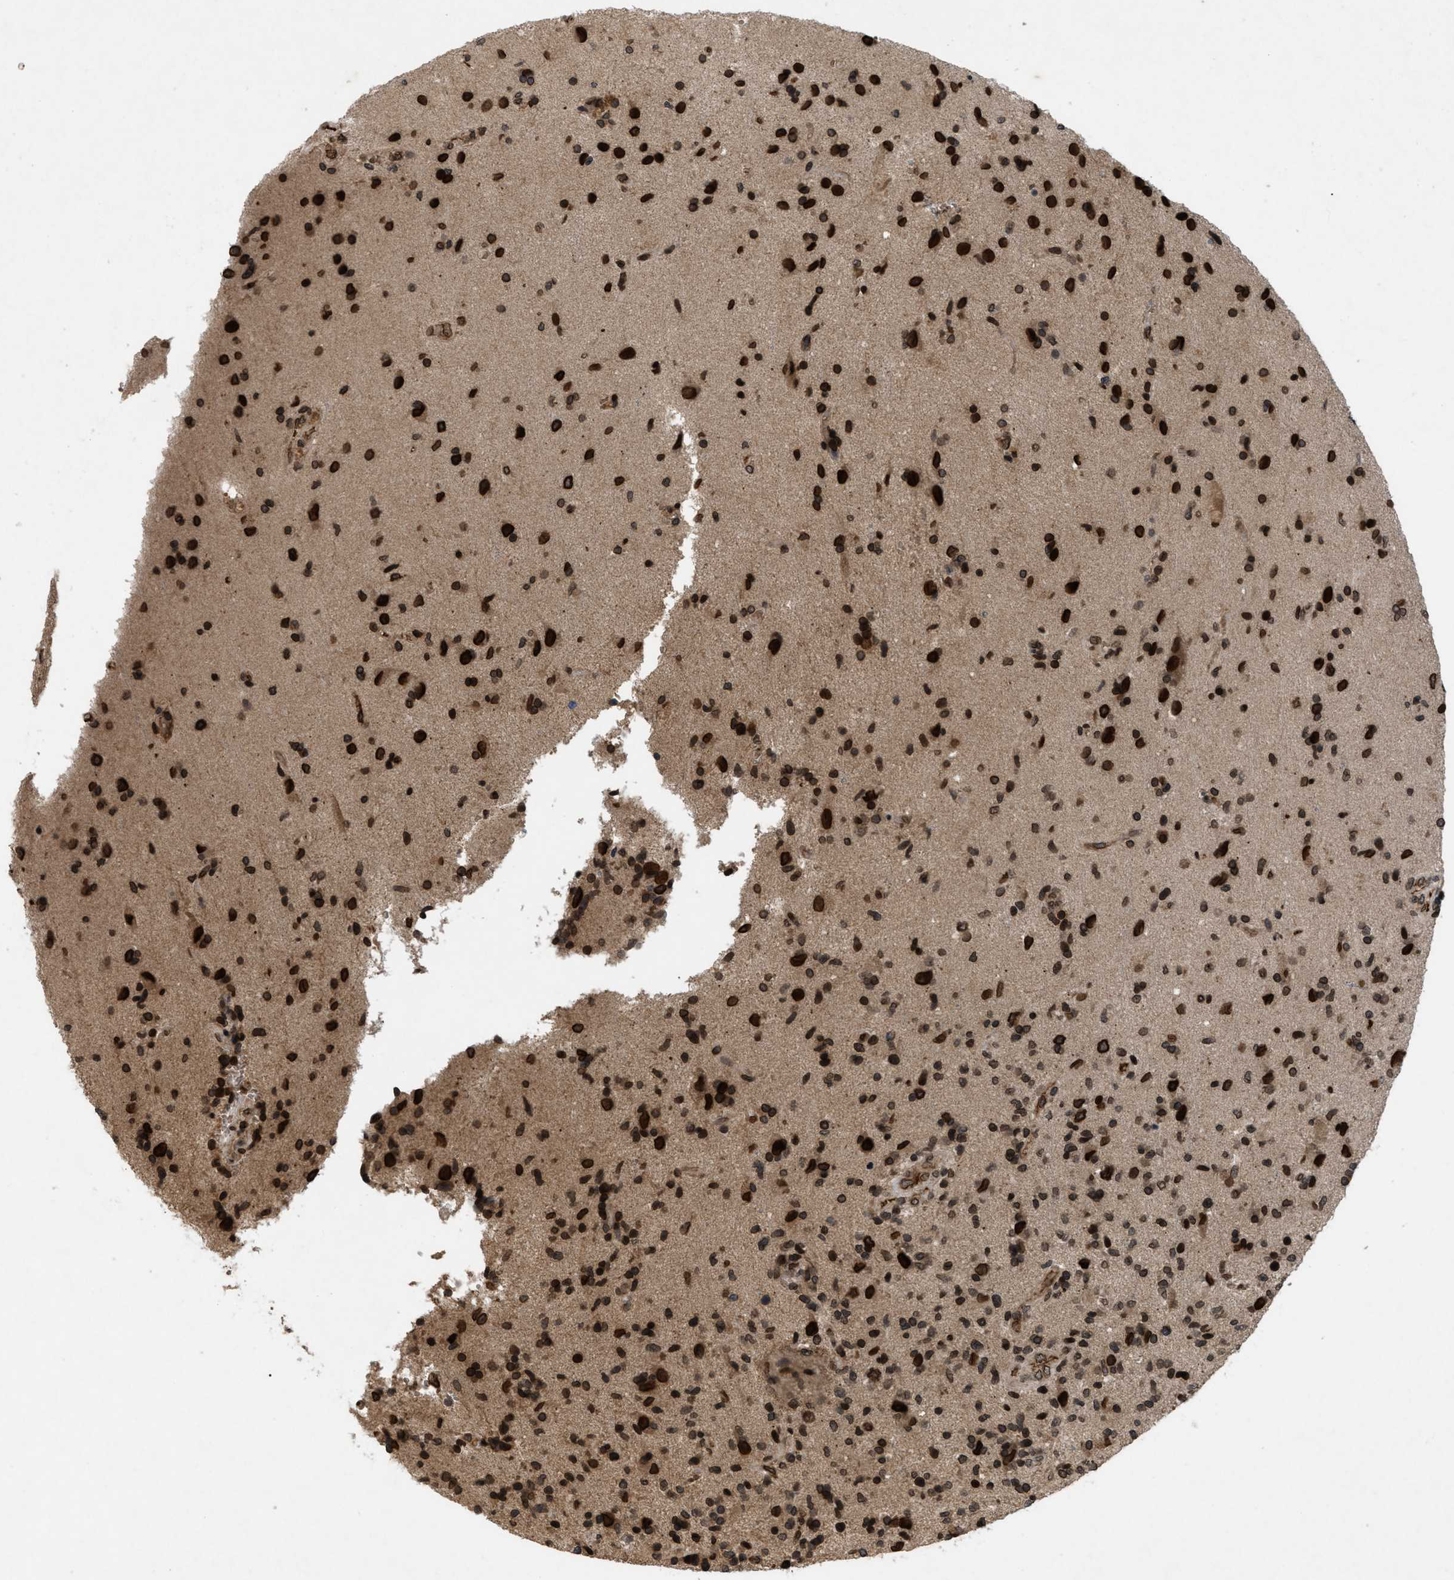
{"staining": {"intensity": "strong", "quantity": ">75%", "location": "nuclear"}, "tissue": "glioma", "cell_type": "Tumor cells", "image_type": "cancer", "snomed": [{"axis": "morphology", "description": "Glioma, malignant, High grade"}, {"axis": "topography", "description": "Brain"}], "caption": "High-grade glioma (malignant) stained for a protein exhibits strong nuclear positivity in tumor cells.", "gene": "CRY1", "patient": {"sex": "male", "age": 72}}